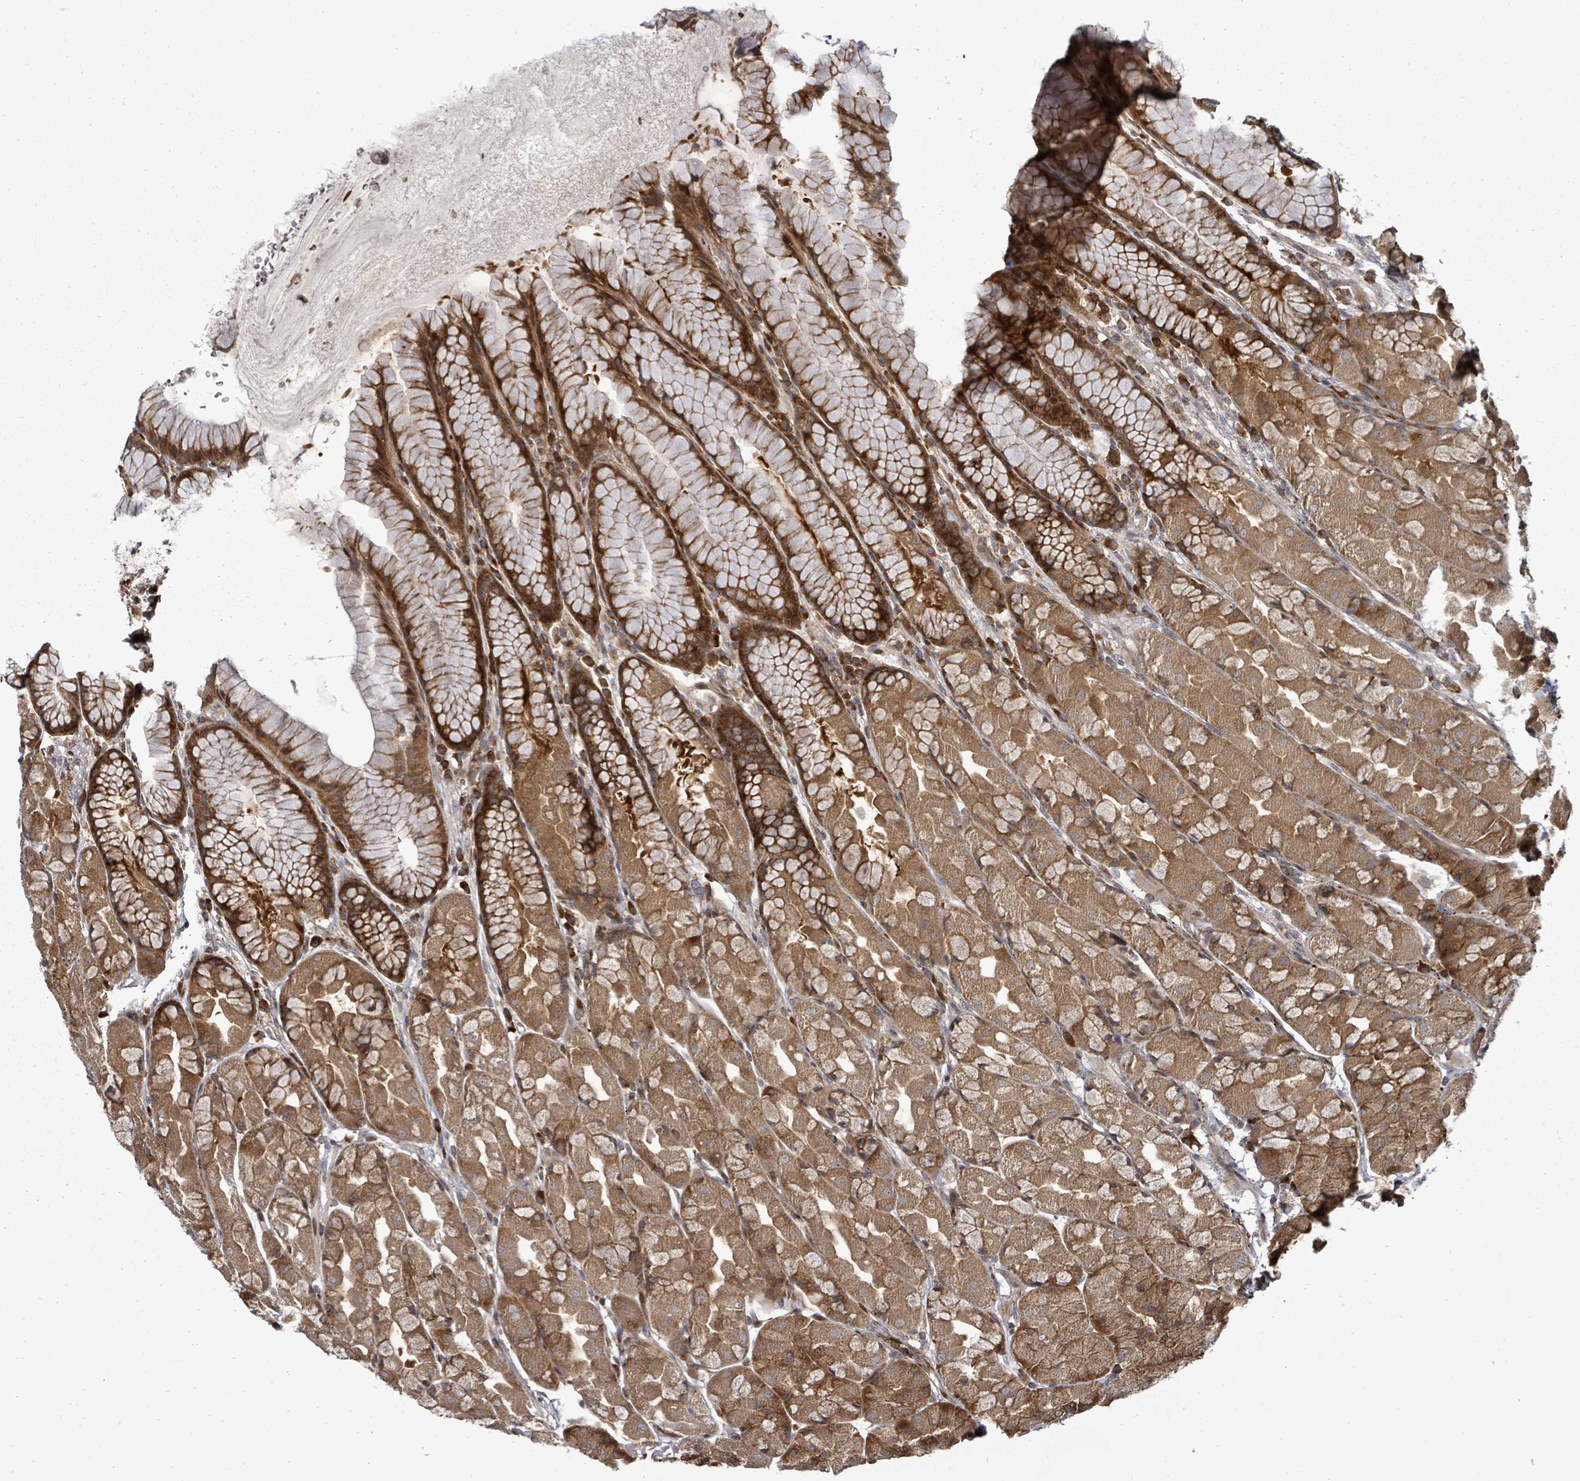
{"staining": {"intensity": "strong", "quantity": ">75%", "location": "cytoplasmic/membranous"}, "tissue": "stomach", "cell_type": "Glandular cells", "image_type": "normal", "snomed": [{"axis": "morphology", "description": "Normal tissue, NOS"}, {"axis": "topography", "description": "Stomach"}], "caption": "Glandular cells reveal high levels of strong cytoplasmic/membranous positivity in approximately >75% of cells in unremarkable stomach.", "gene": "EIF3CL", "patient": {"sex": "male", "age": 57}}